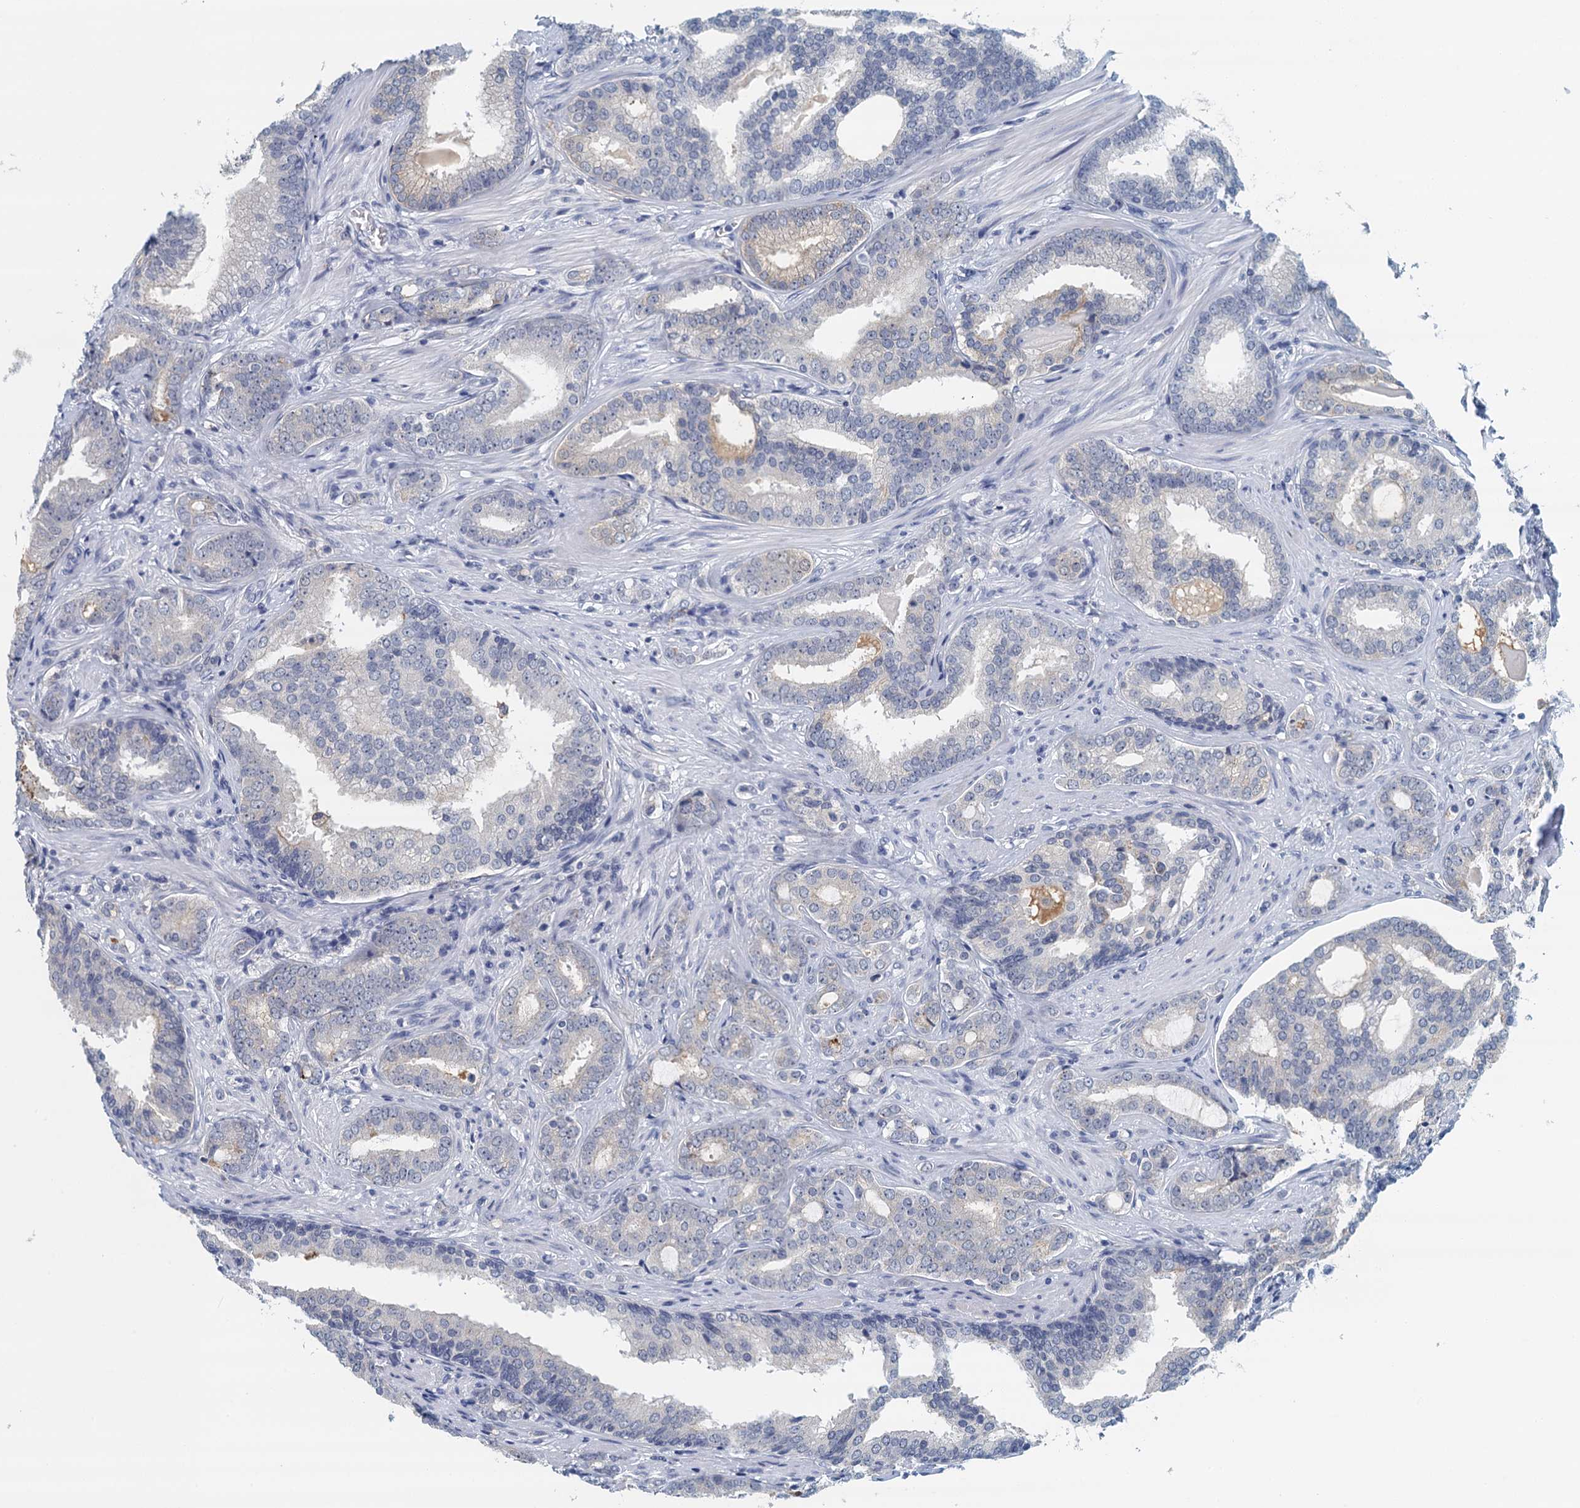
{"staining": {"intensity": "negative", "quantity": "none", "location": "none"}, "tissue": "prostate cancer", "cell_type": "Tumor cells", "image_type": "cancer", "snomed": [{"axis": "morphology", "description": "Adenocarcinoma, High grade"}, {"axis": "topography", "description": "Prostate"}], "caption": "Prostate adenocarcinoma (high-grade) was stained to show a protein in brown. There is no significant staining in tumor cells. The staining is performed using DAB (3,3'-diaminobenzidine) brown chromogen with nuclei counter-stained in using hematoxylin.", "gene": "NUBP2", "patient": {"sex": "male", "age": 63}}